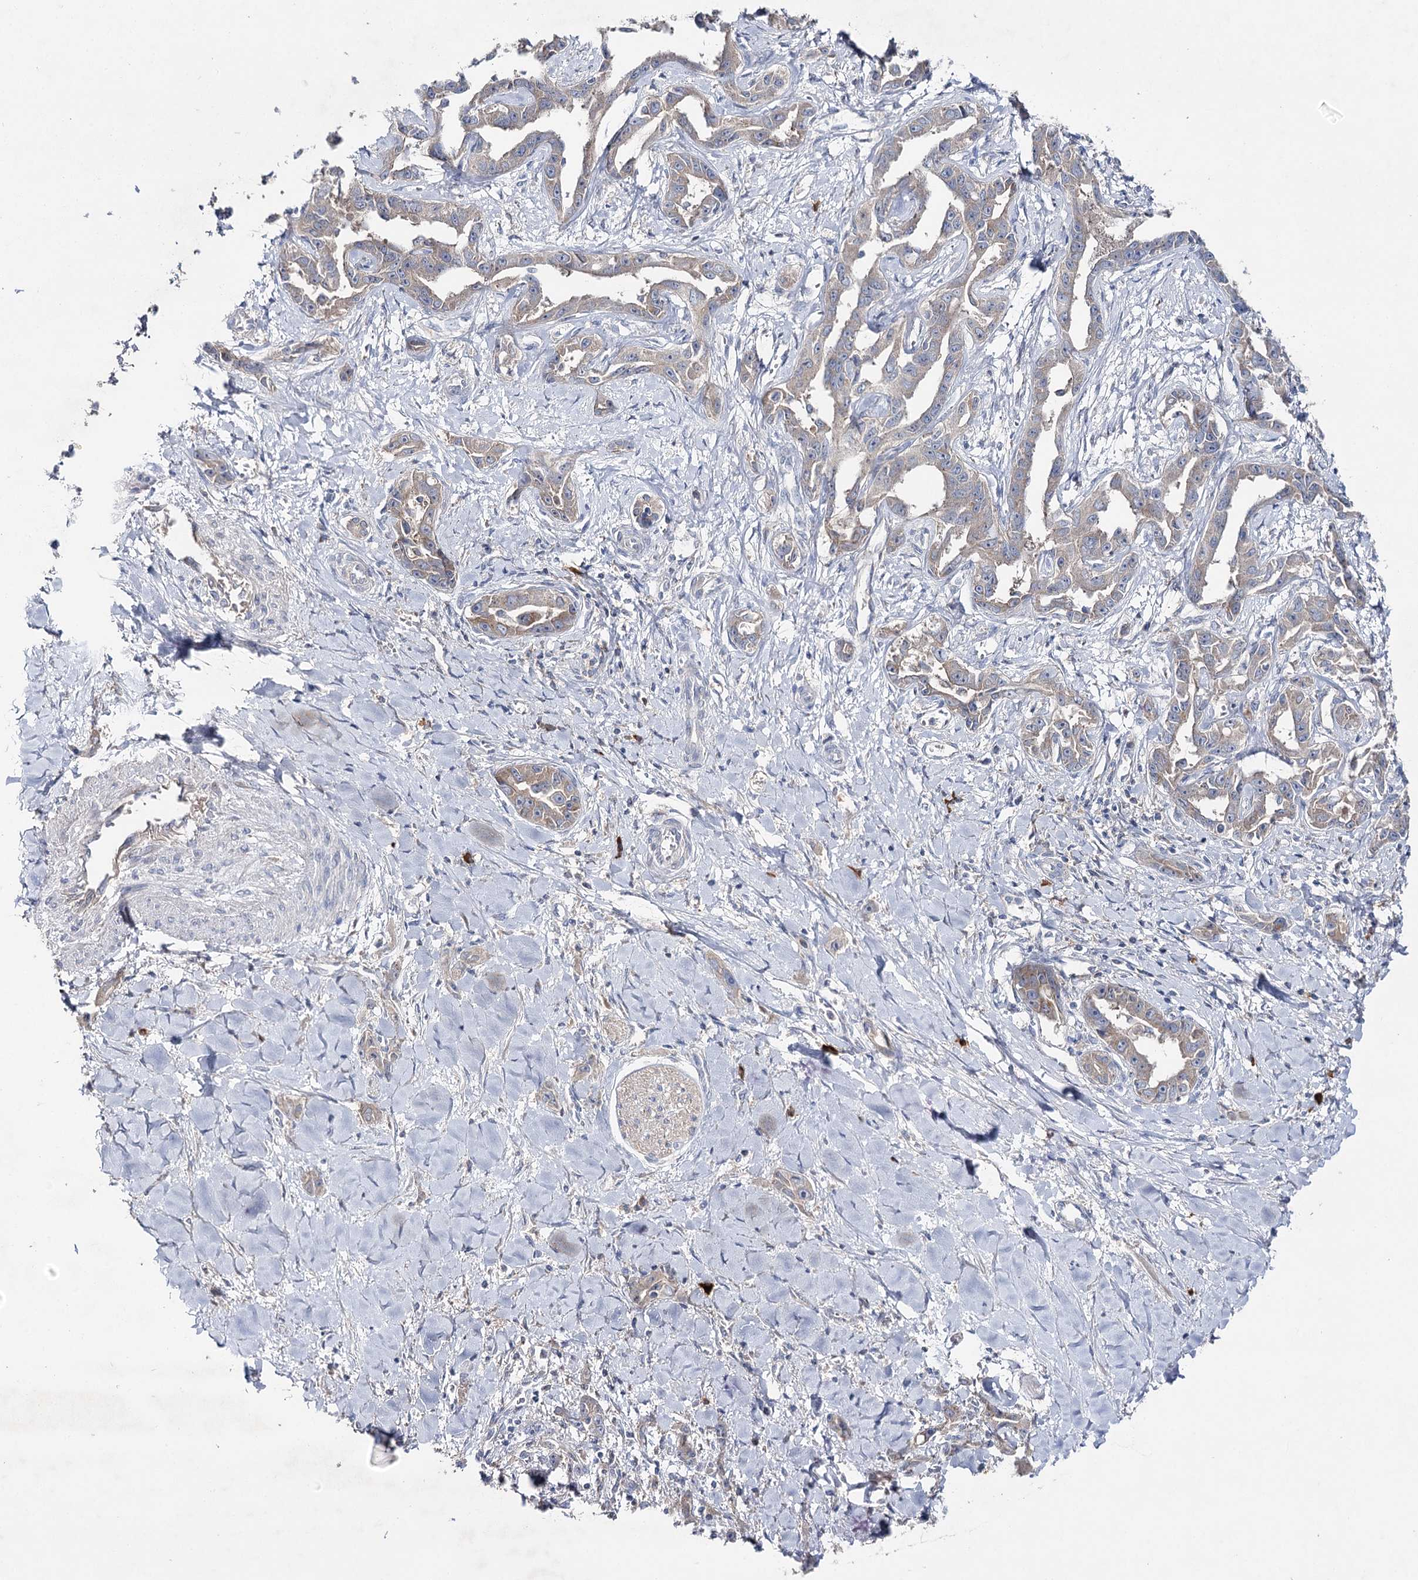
{"staining": {"intensity": "weak", "quantity": "25%-75%", "location": "cytoplasmic/membranous"}, "tissue": "liver cancer", "cell_type": "Tumor cells", "image_type": "cancer", "snomed": [{"axis": "morphology", "description": "Cholangiocarcinoma"}, {"axis": "topography", "description": "Liver"}], "caption": "Weak cytoplasmic/membranous staining is present in about 25%-75% of tumor cells in liver cancer. (brown staining indicates protein expression, while blue staining denotes nuclei).", "gene": "IL1RAP", "patient": {"sex": "male", "age": 59}}